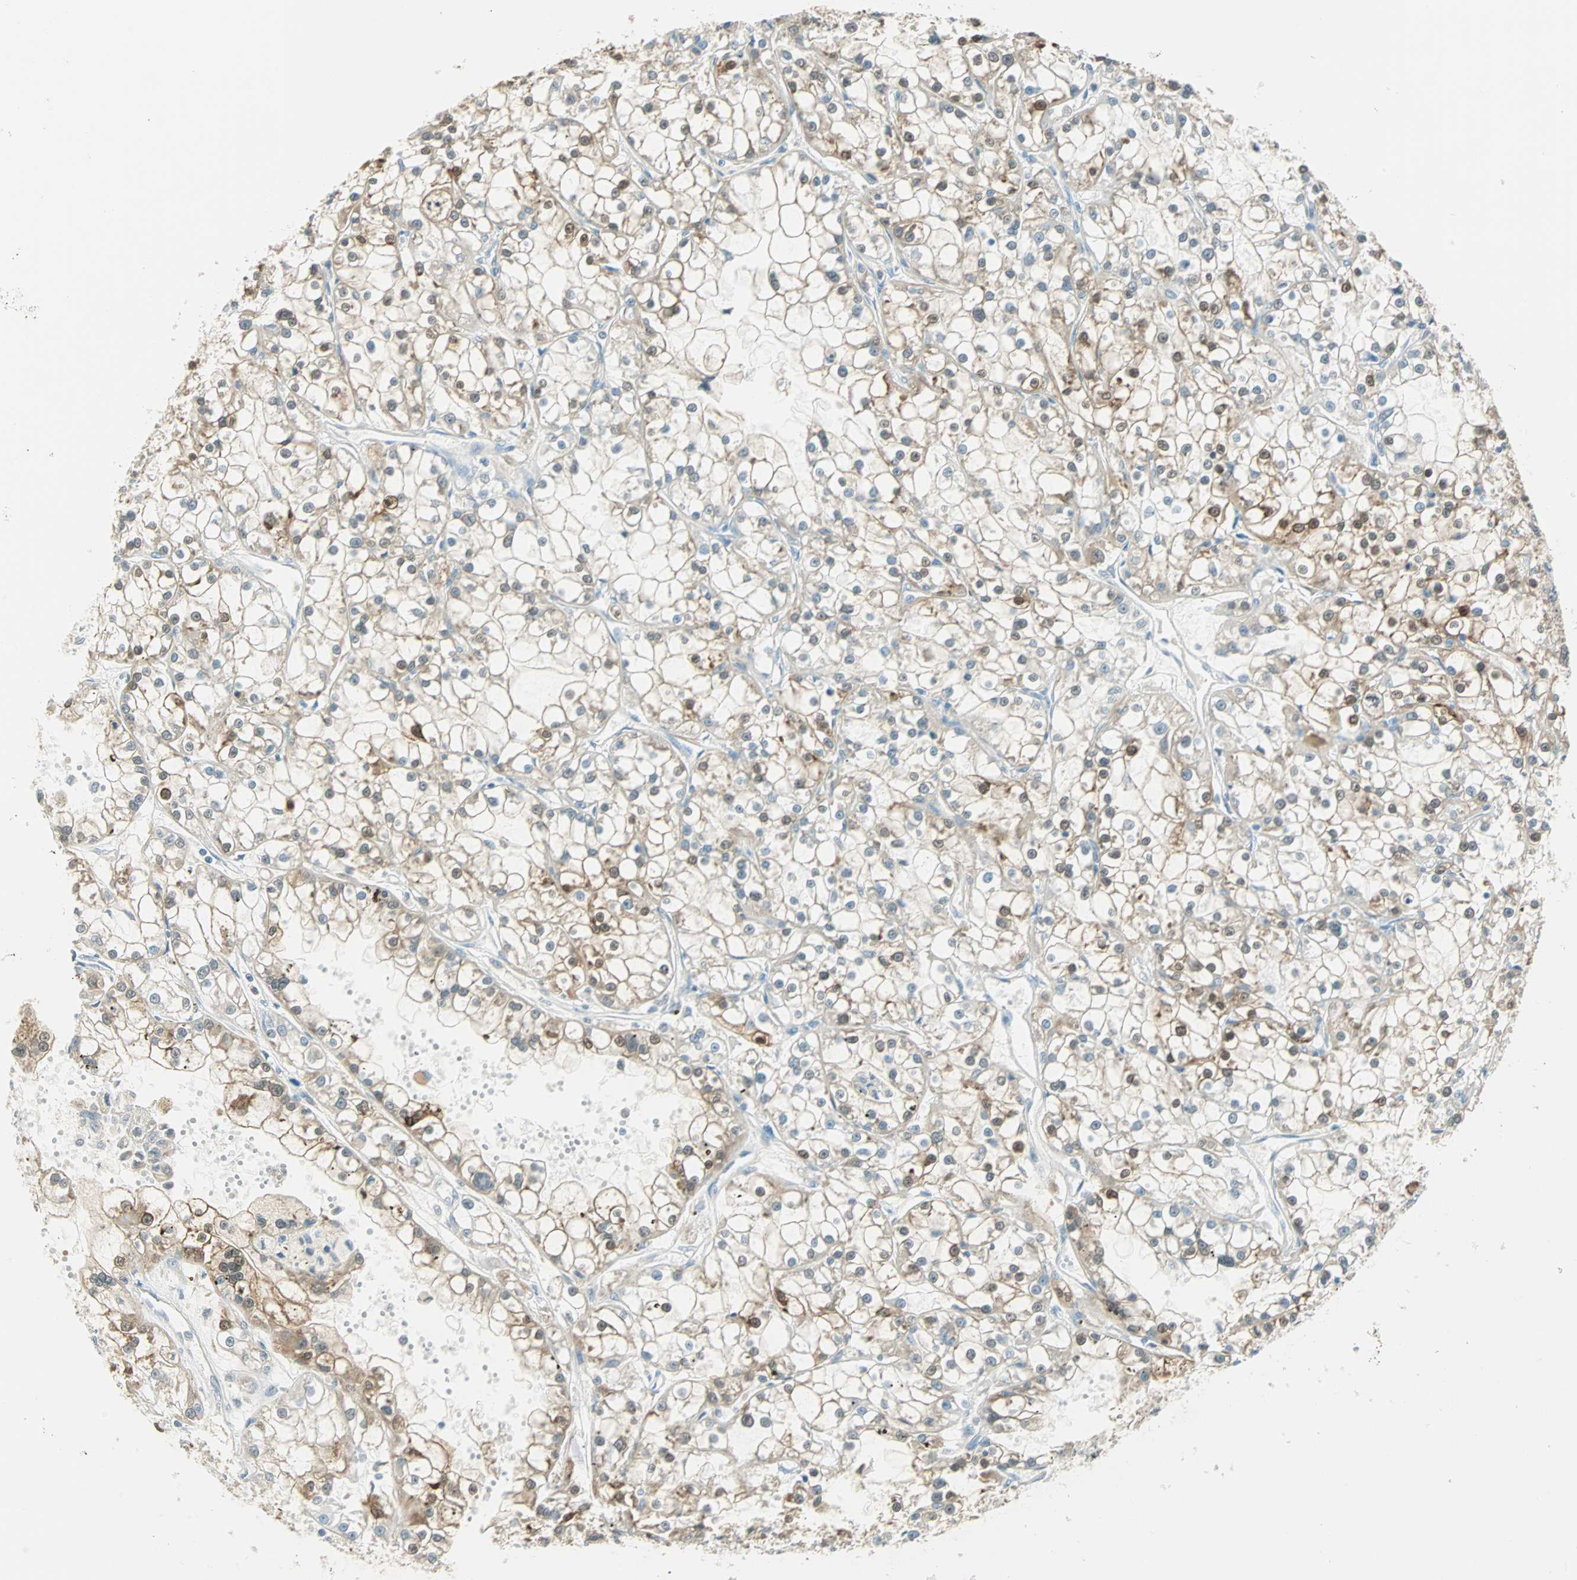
{"staining": {"intensity": "strong", "quantity": ">75%", "location": "cytoplasmic/membranous,nuclear"}, "tissue": "renal cancer", "cell_type": "Tumor cells", "image_type": "cancer", "snomed": [{"axis": "morphology", "description": "Adenocarcinoma, NOS"}, {"axis": "topography", "description": "Kidney"}], "caption": "Immunohistochemical staining of renal cancer displays strong cytoplasmic/membranous and nuclear protein expression in about >75% of tumor cells.", "gene": "S100A1", "patient": {"sex": "female", "age": 52}}